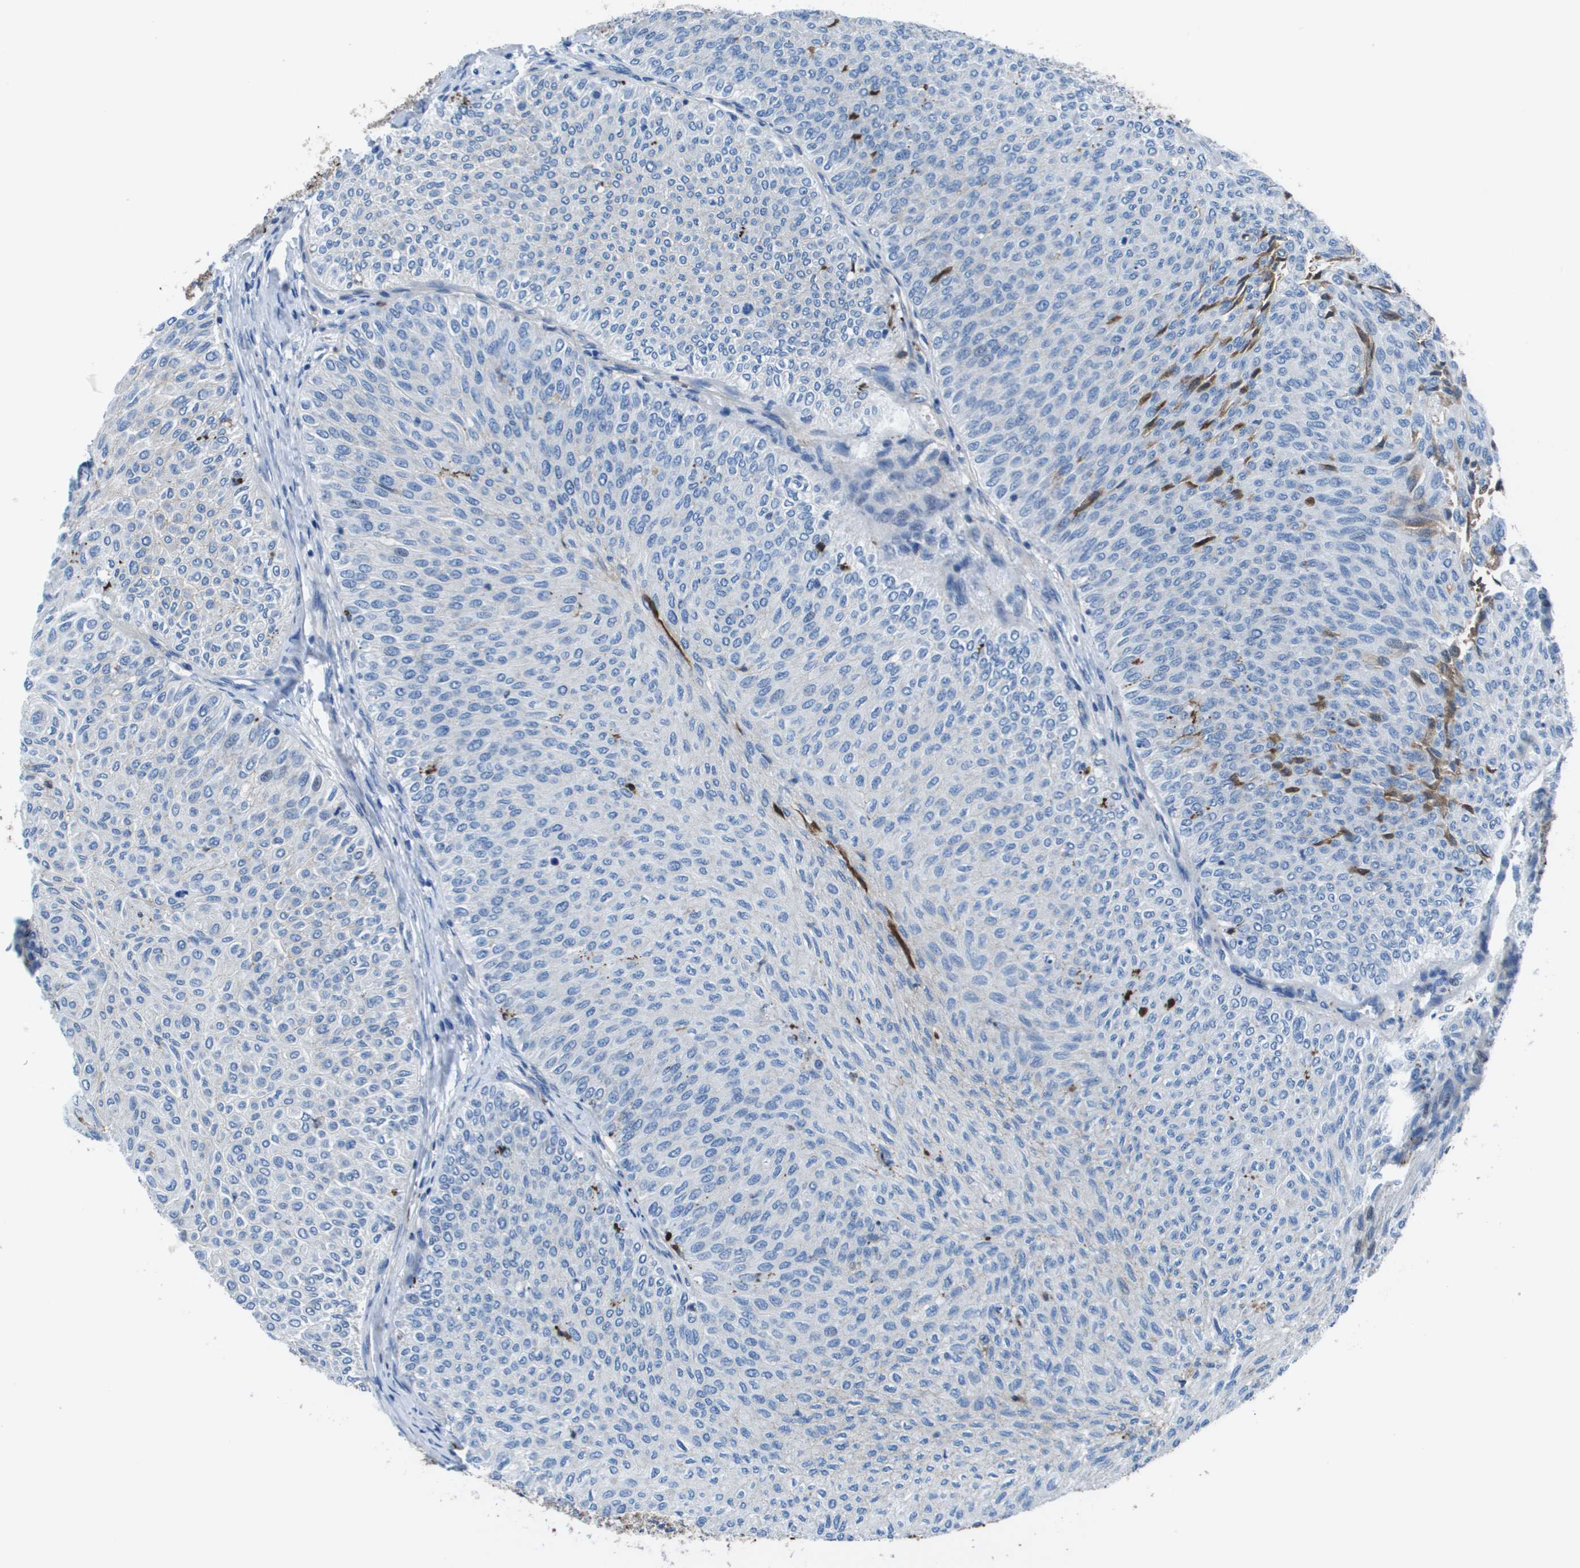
{"staining": {"intensity": "negative", "quantity": "none", "location": "none"}, "tissue": "urothelial cancer", "cell_type": "Tumor cells", "image_type": "cancer", "snomed": [{"axis": "morphology", "description": "Urothelial carcinoma, Low grade"}, {"axis": "topography", "description": "Urinary bladder"}], "caption": "This micrograph is of urothelial cancer stained with IHC to label a protein in brown with the nuclei are counter-stained blue. There is no expression in tumor cells.", "gene": "VTN", "patient": {"sex": "male", "age": 78}}